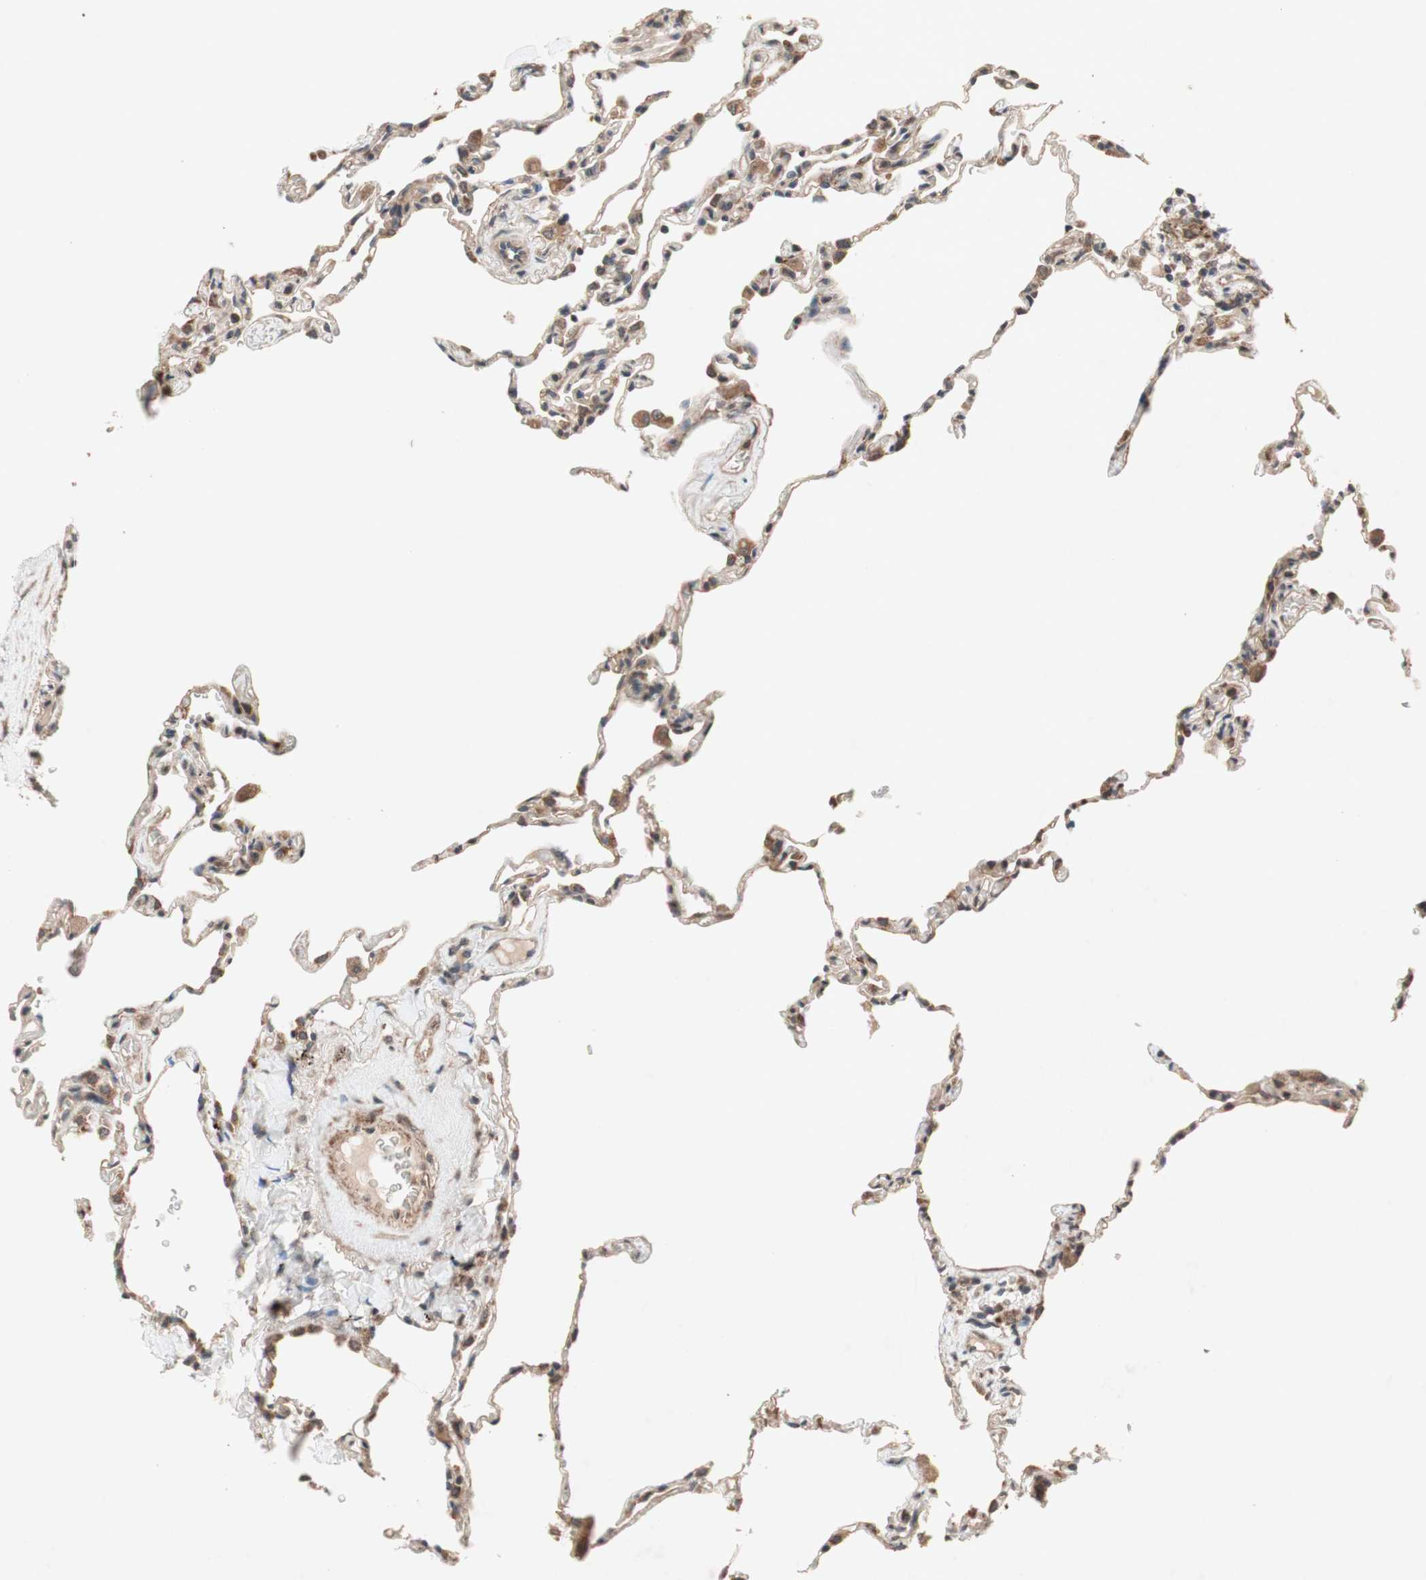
{"staining": {"intensity": "moderate", "quantity": "<25%", "location": "cytoplasmic/membranous"}, "tissue": "lung", "cell_type": "Alveolar cells", "image_type": "normal", "snomed": [{"axis": "morphology", "description": "Normal tissue, NOS"}, {"axis": "topography", "description": "Lung"}], "caption": "Moderate cytoplasmic/membranous expression for a protein is present in about <25% of alveolar cells of unremarkable lung using IHC.", "gene": "DDOST", "patient": {"sex": "male", "age": 59}}